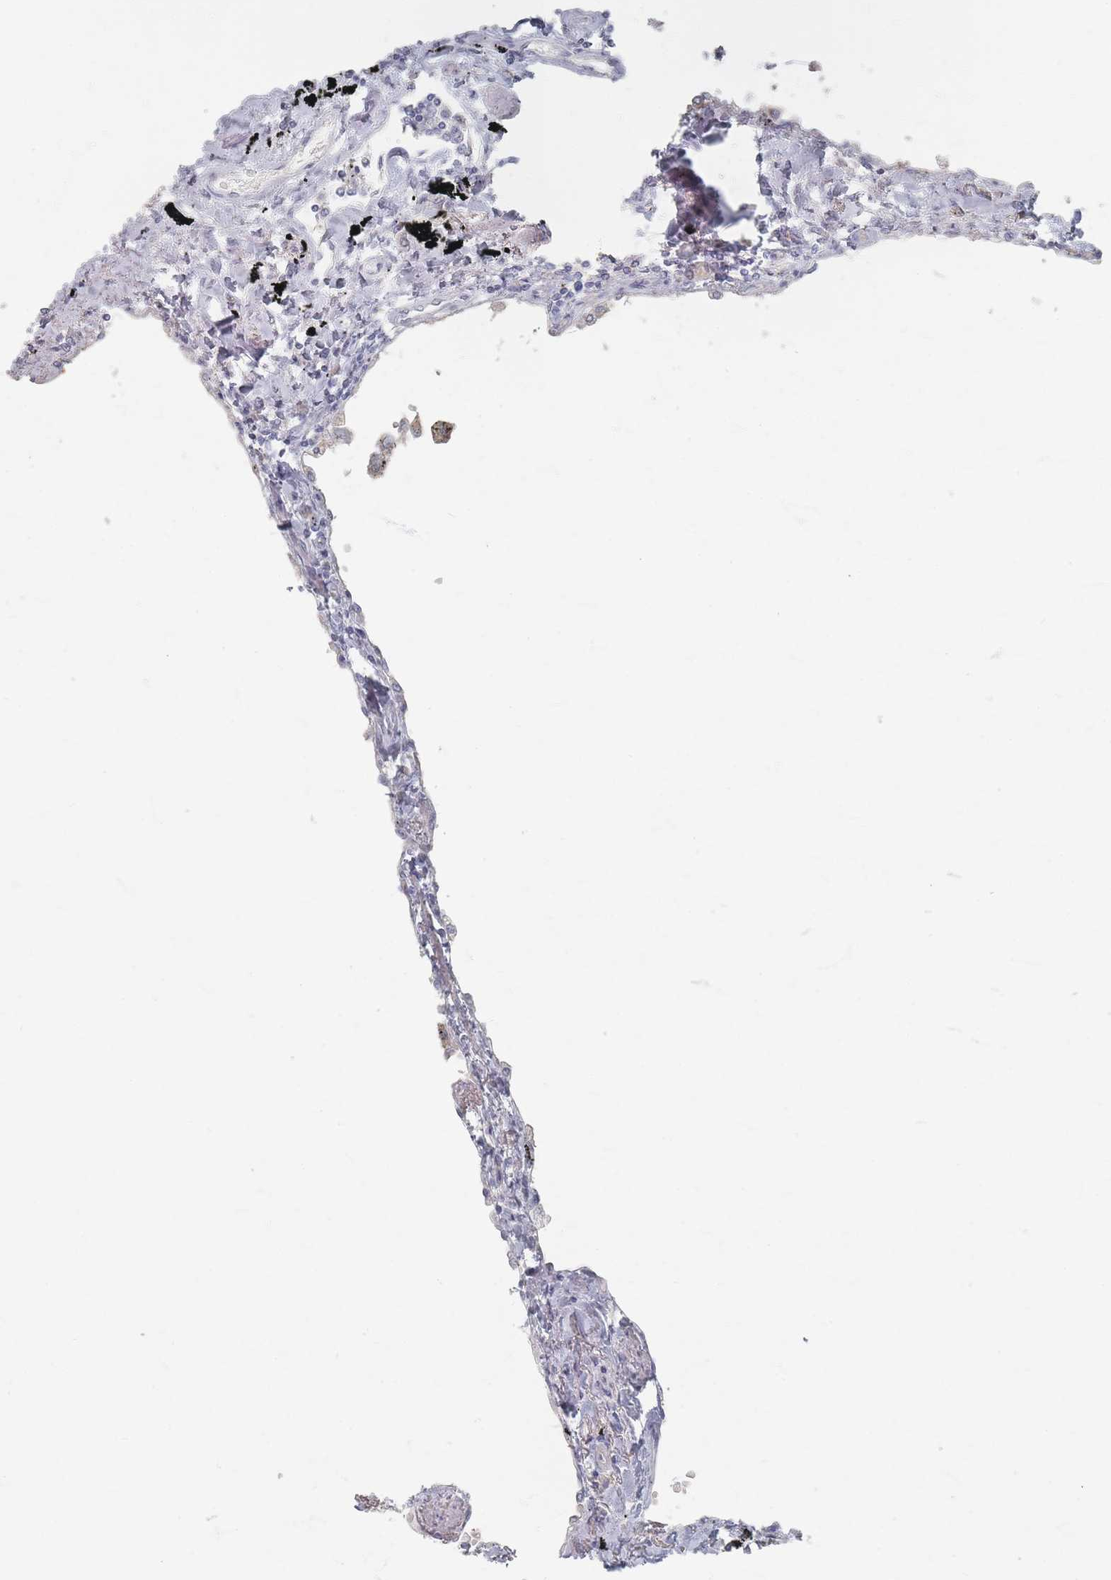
{"staining": {"intensity": "negative", "quantity": "none", "location": "none"}, "tissue": "lung", "cell_type": "Alveolar cells", "image_type": "normal", "snomed": [{"axis": "morphology", "description": "Normal tissue, NOS"}, {"axis": "topography", "description": "Lung"}], "caption": "This is a image of immunohistochemistry staining of unremarkable lung, which shows no expression in alveolar cells.", "gene": "ENSG00000251357", "patient": {"sex": "female", "age": 67}}